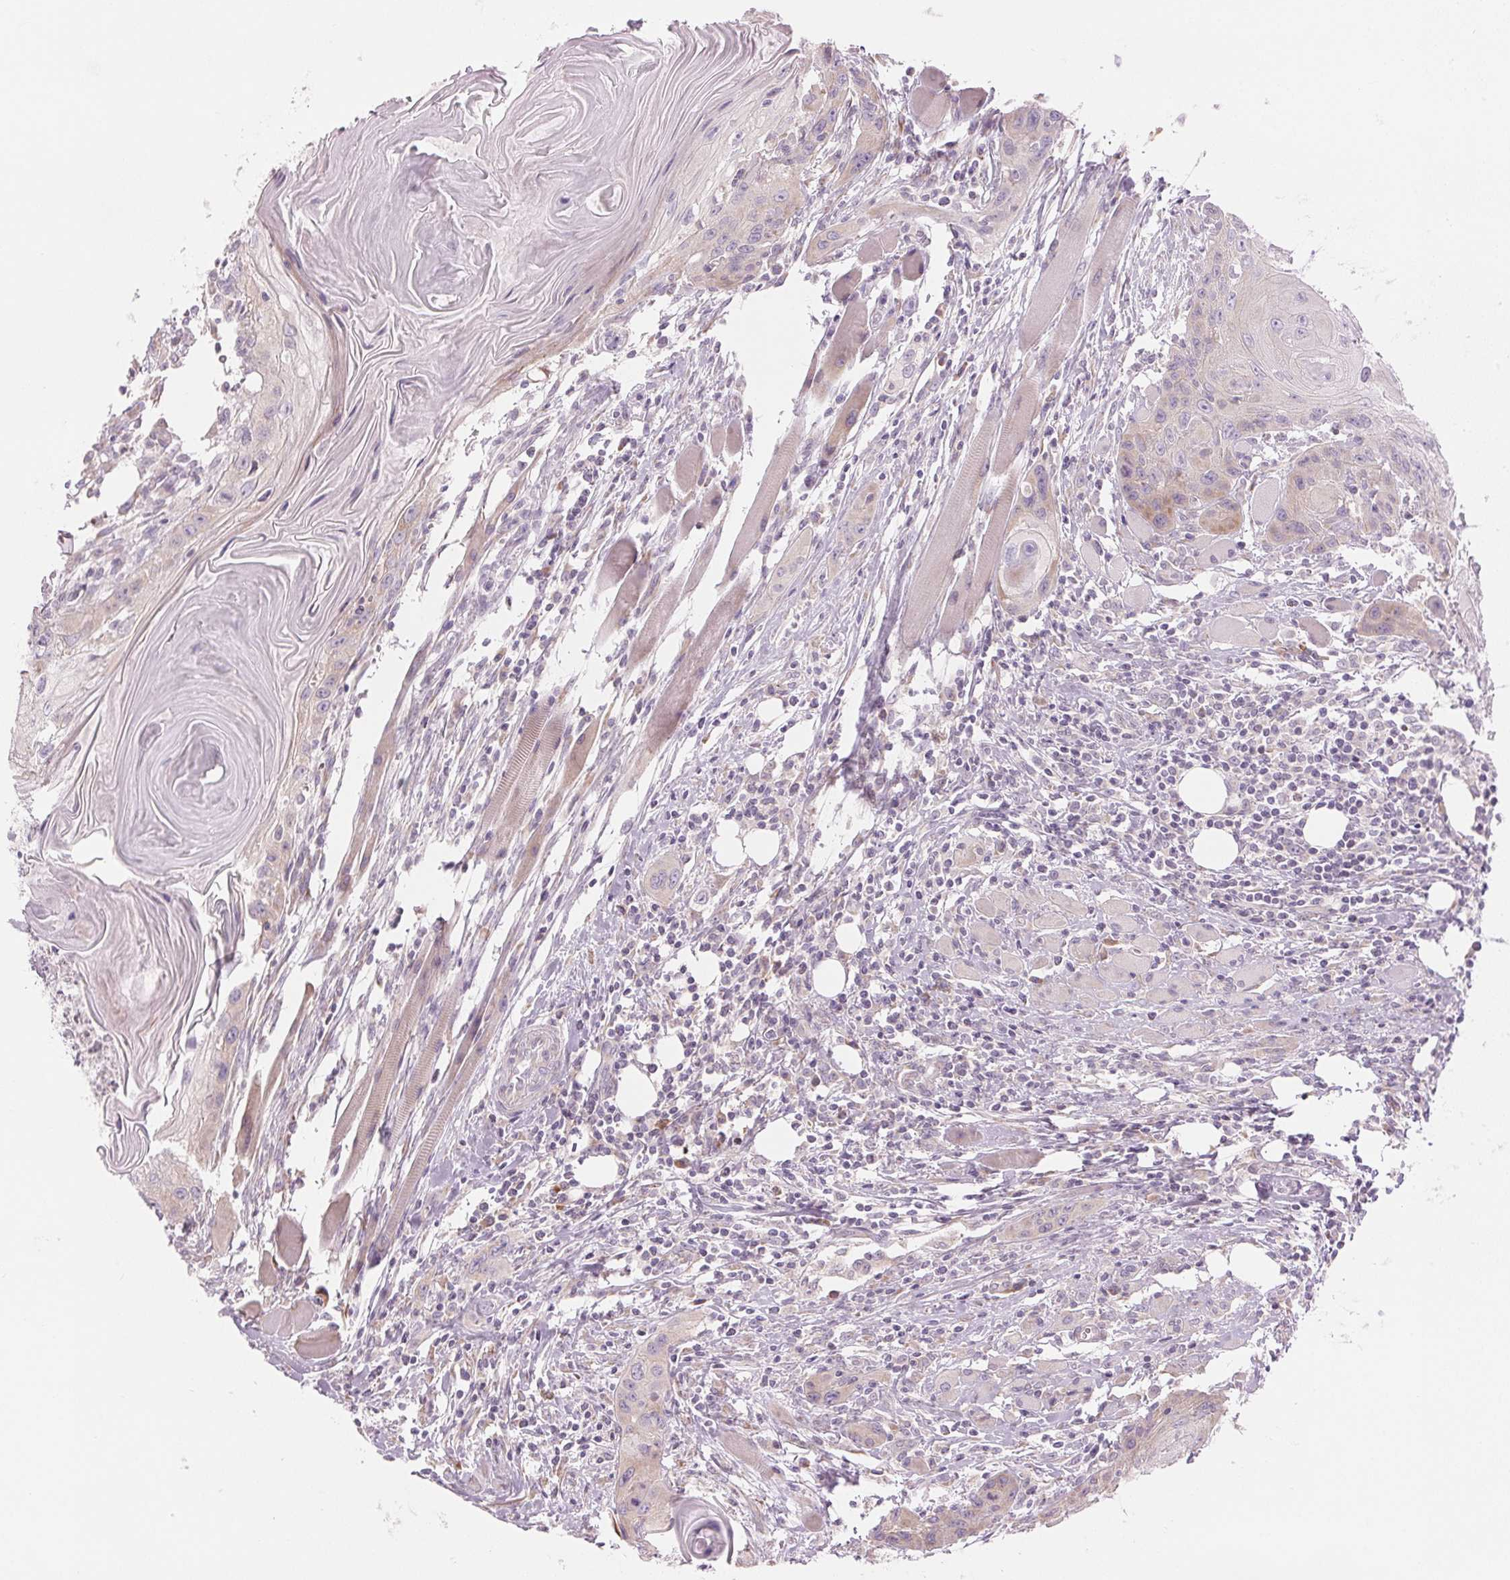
{"staining": {"intensity": "weak", "quantity": "<25%", "location": "cytoplasmic/membranous"}, "tissue": "head and neck cancer", "cell_type": "Tumor cells", "image_type": "cancer", "snomed": [{"axis": "morphology", "description": "Squamous cell carcinoma, NOS"}, {"axis": "topography", "description": "Oral tissue"}, {"axis": "topography", "description": "Head-Neck"}], "caption": "This is a micrograph of immunohistochemistry (IHC) staining of head and neck cancer, which shows no positivity in tumor cells.", "gene": "GNMT", "patient": {"sex": "male", "age": 58}}